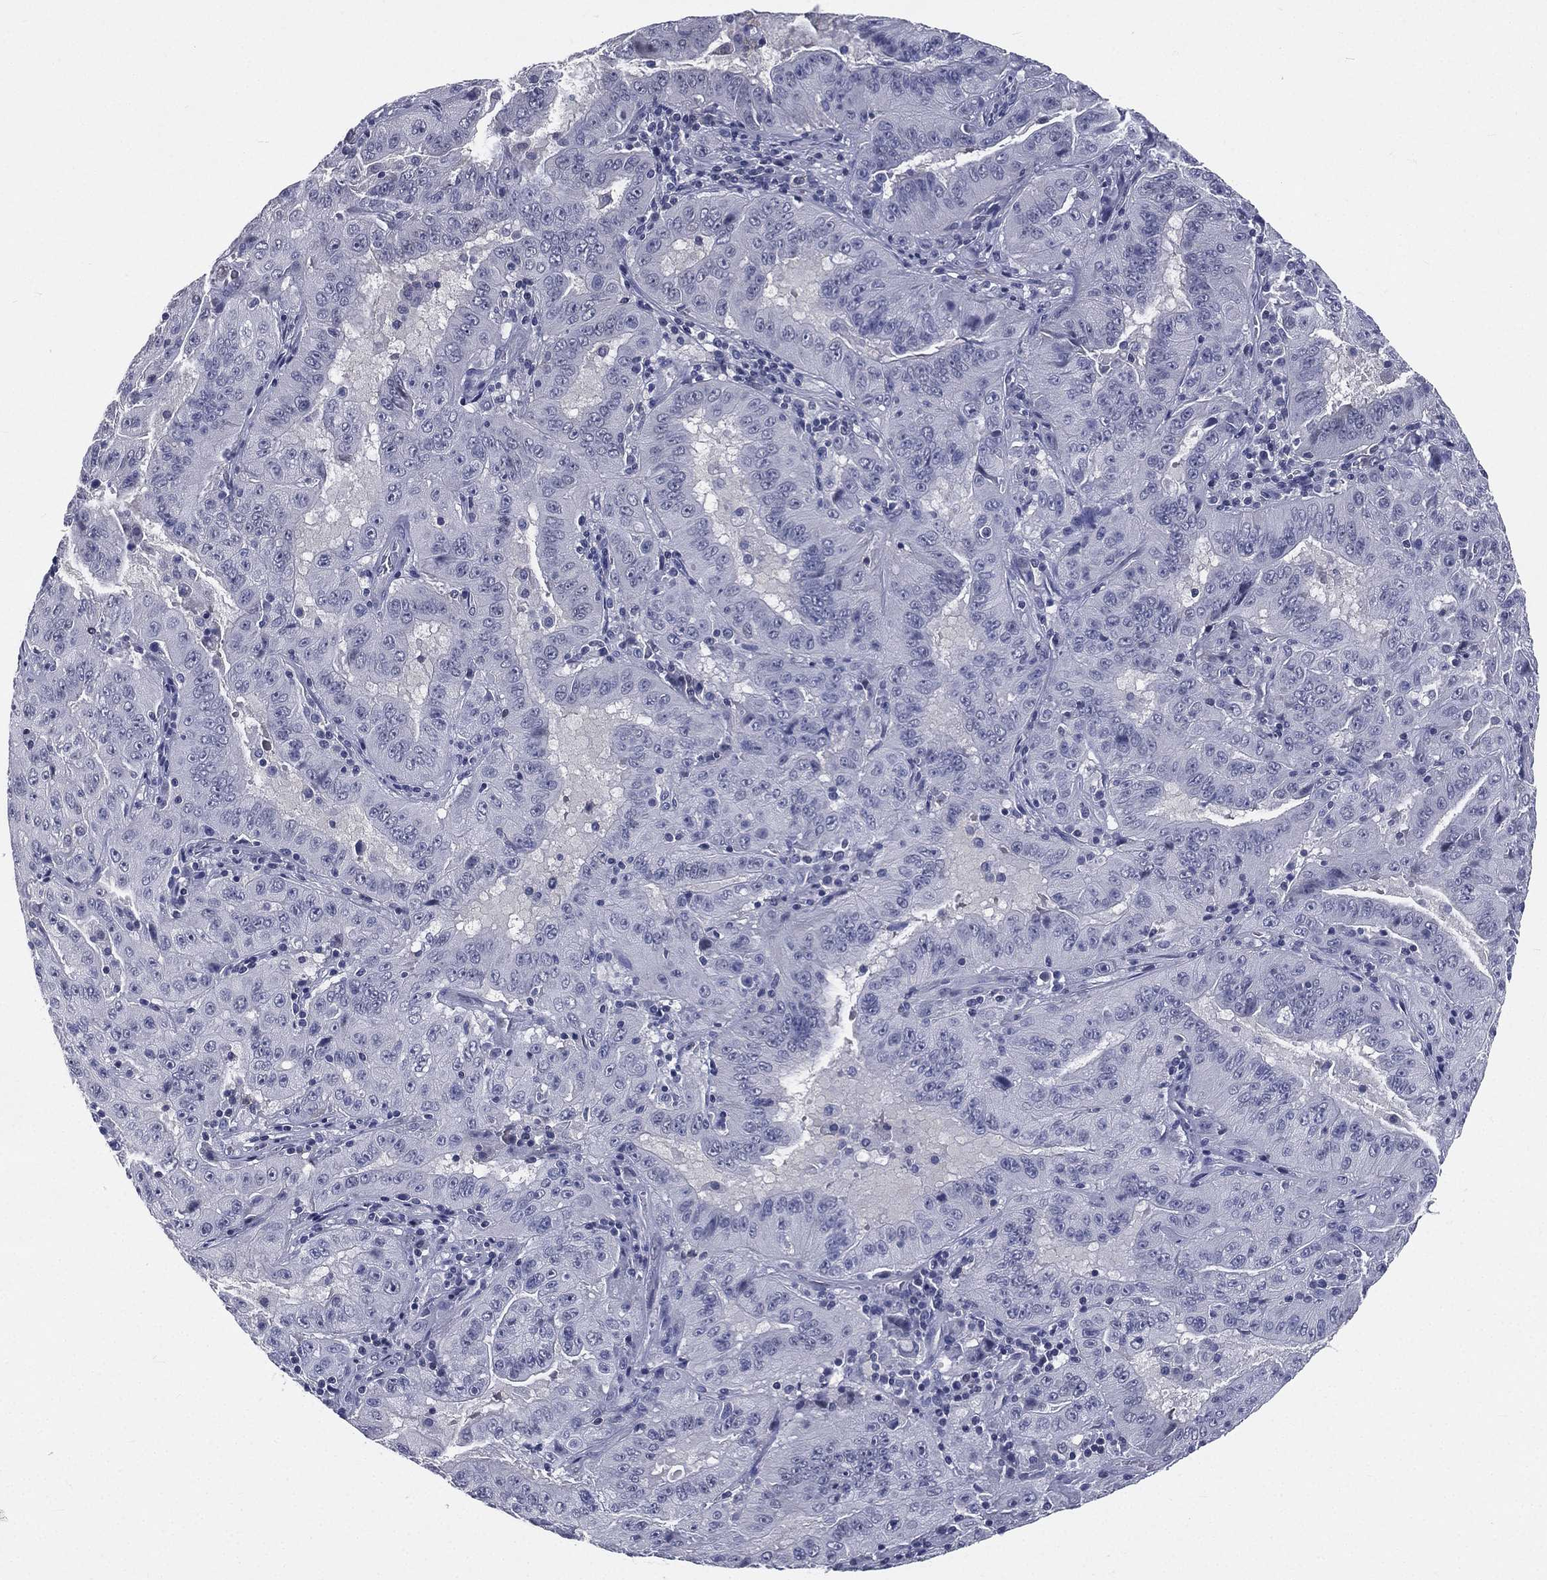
{"staining": {"intensity": "negative", "quantity": "none", "location": "none"}, "tissue": "pancreatic cancer", "cell_type": "Tumor cells", "image_type": "cancer", "snomed": [{"axis": "morphology", "description": "Adenocarcinoma, NOS"}, {"axis": "topography", "description": "Pancreas"}], "caption": "DAB immunohistochemical staining of human pancreatic adenocarcinoma demonstrates no significant positivity in tumor cells. The staining is performed using DAB (3,3'-diaminobenzidine) brown chromogen with nuclei counter-stained in using hematoxylin.", "gene": "IFT27", "patient": {"sex": "male", "age": 63}}